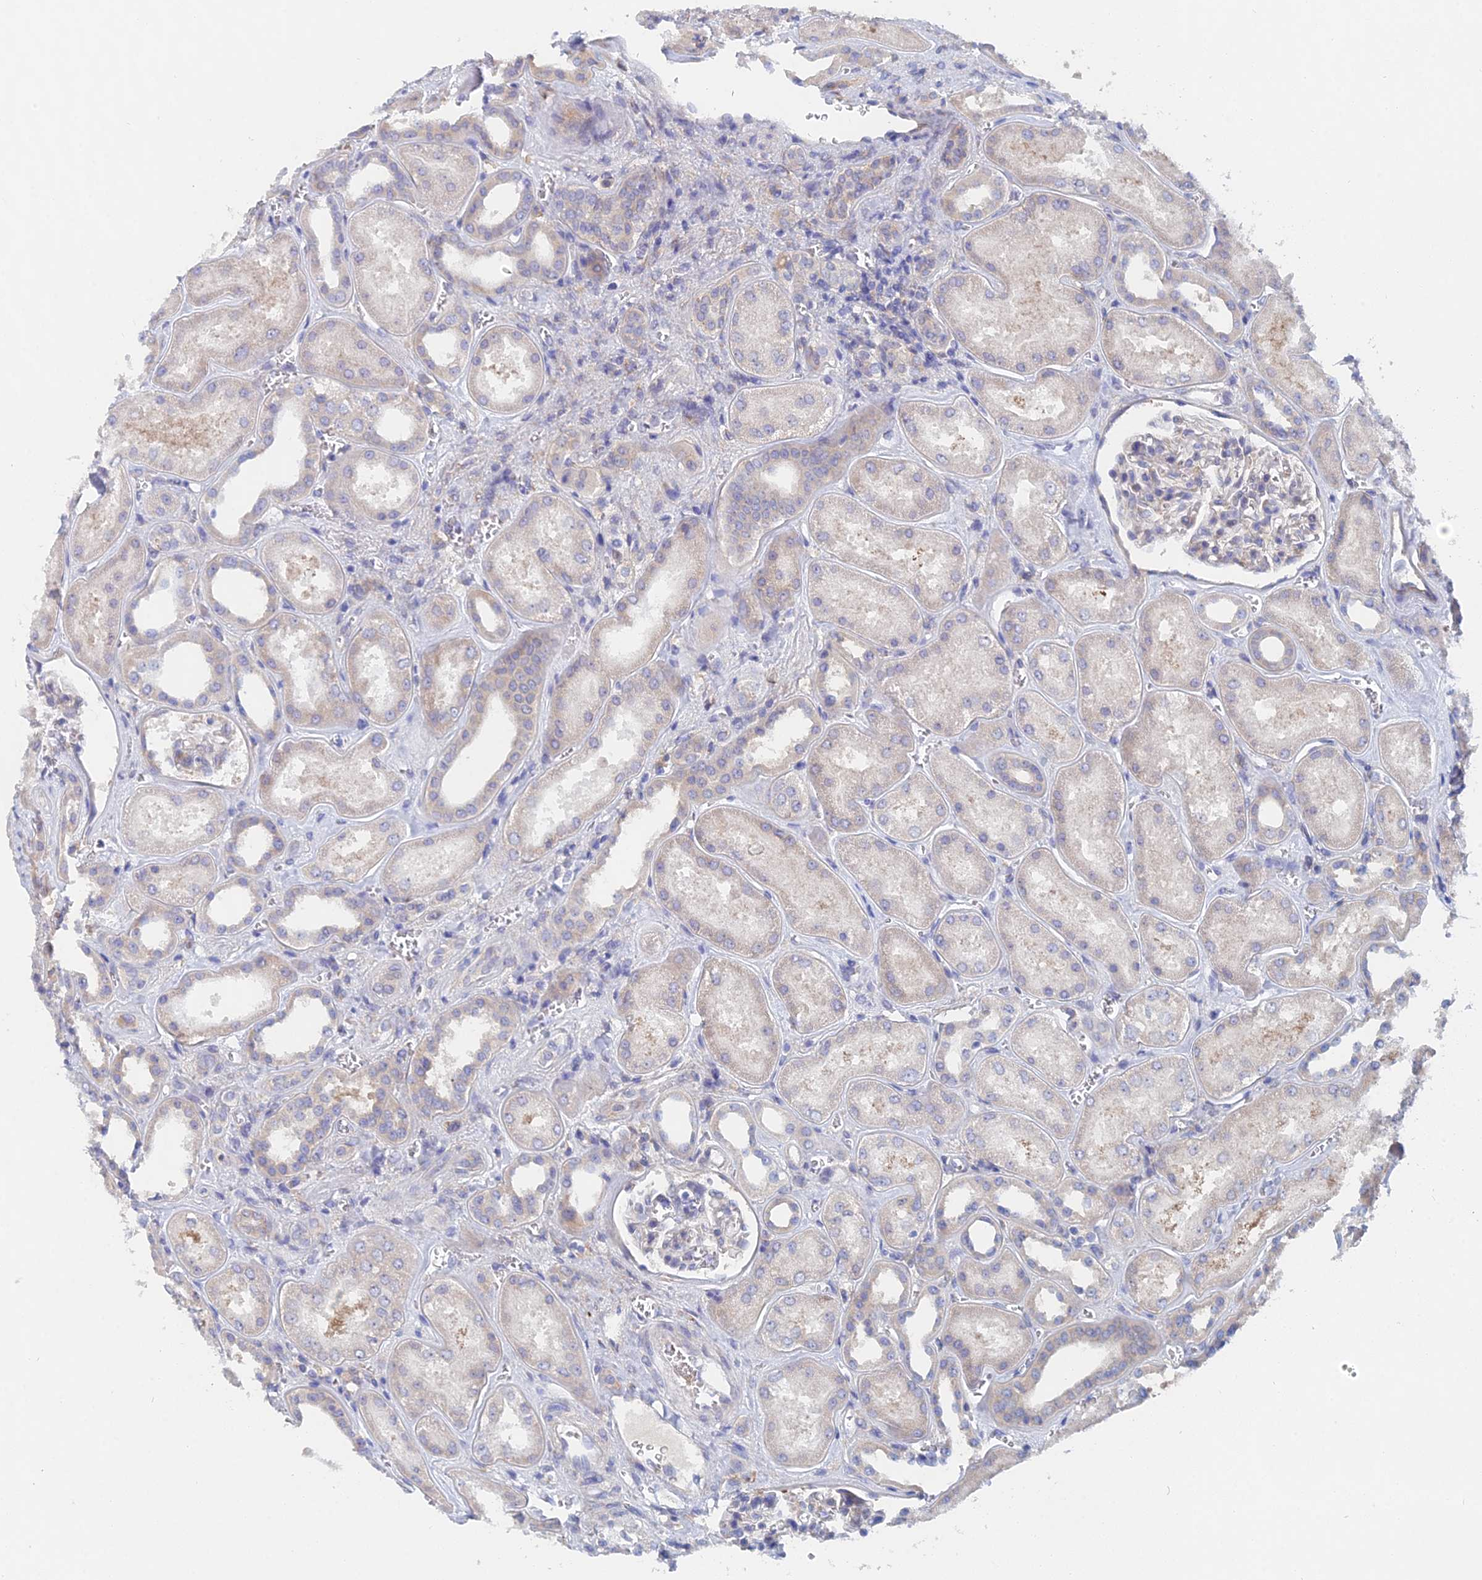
{"staining": {"intensity": "negative", "quantity": "none", "location": "none"}, "tissue": "kidney", "cell_type": "Cells in glomeruli", "image_type": "normal", "snomed": [{"axis": "morphology", "description": "Normal tissue, NOS"}, {"axis": "morphology", "description": "Adenocarcinoma, NOS"}, {"axis": "topography", "description": "Kidney"}], "caption": "Cells in glomeruli show no significant protein expression in unremarkable kidney.", "gene": "ELOF1", "patient": {"sex": "female", "age": 68}}